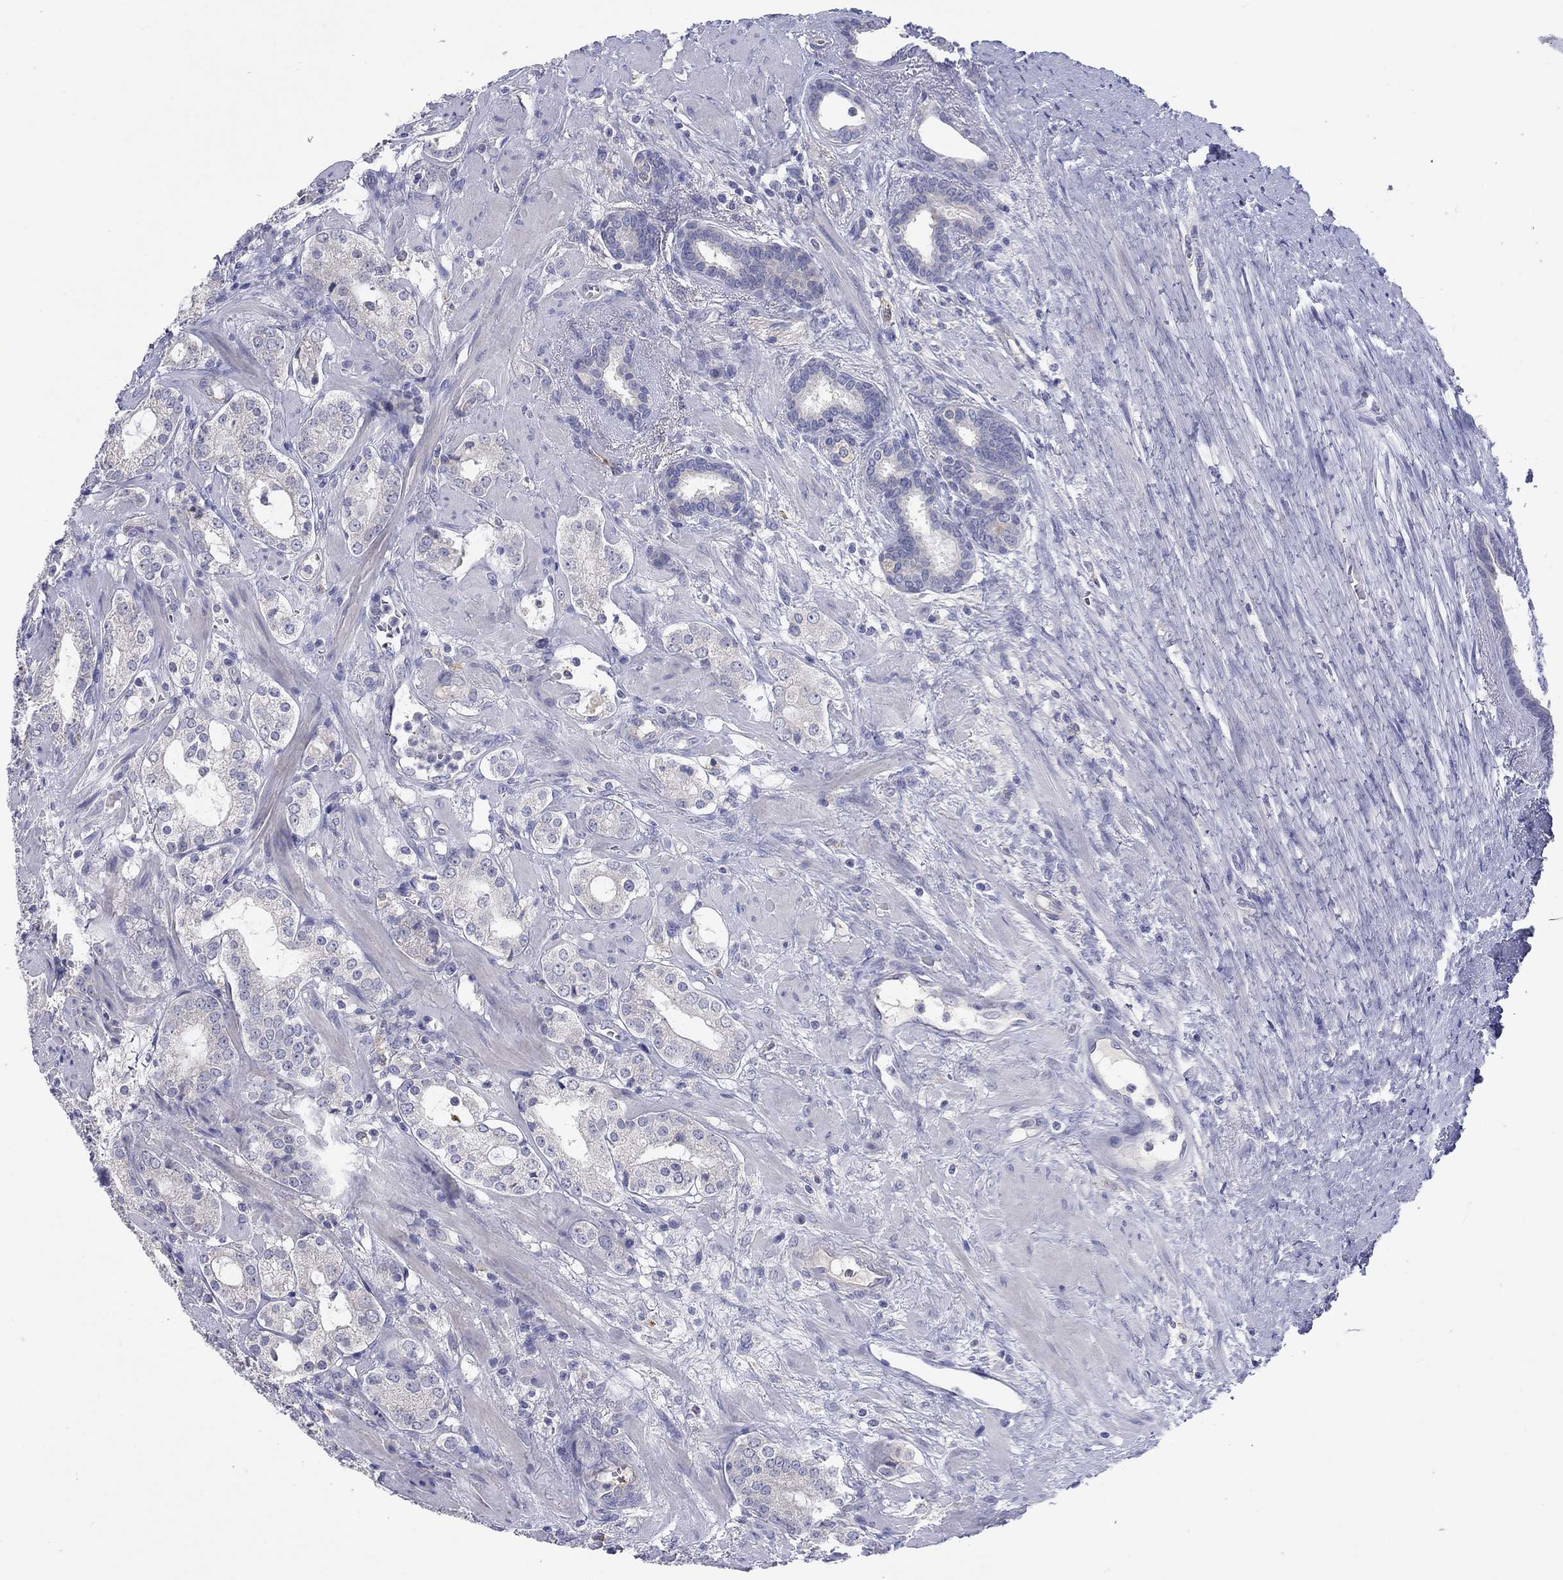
{"staining": {"intensity": "negative", "quantity": "none", "location": "none"}, "tissue": "prostate cancer", "cell_type": "Tumor cells", "image_type": "cancer", "snomed": [{"axis": "morphology", "description": "Adenocarcinoma, NOS"}, {"axis": "topography", "description": "Prostate"}], "caption": "Tumor cells are negative for protein expression in human prostate cancer (adenocarcinoma).", "gene": "PLCL2", "patient": {"sex": "male", "age": 66}}